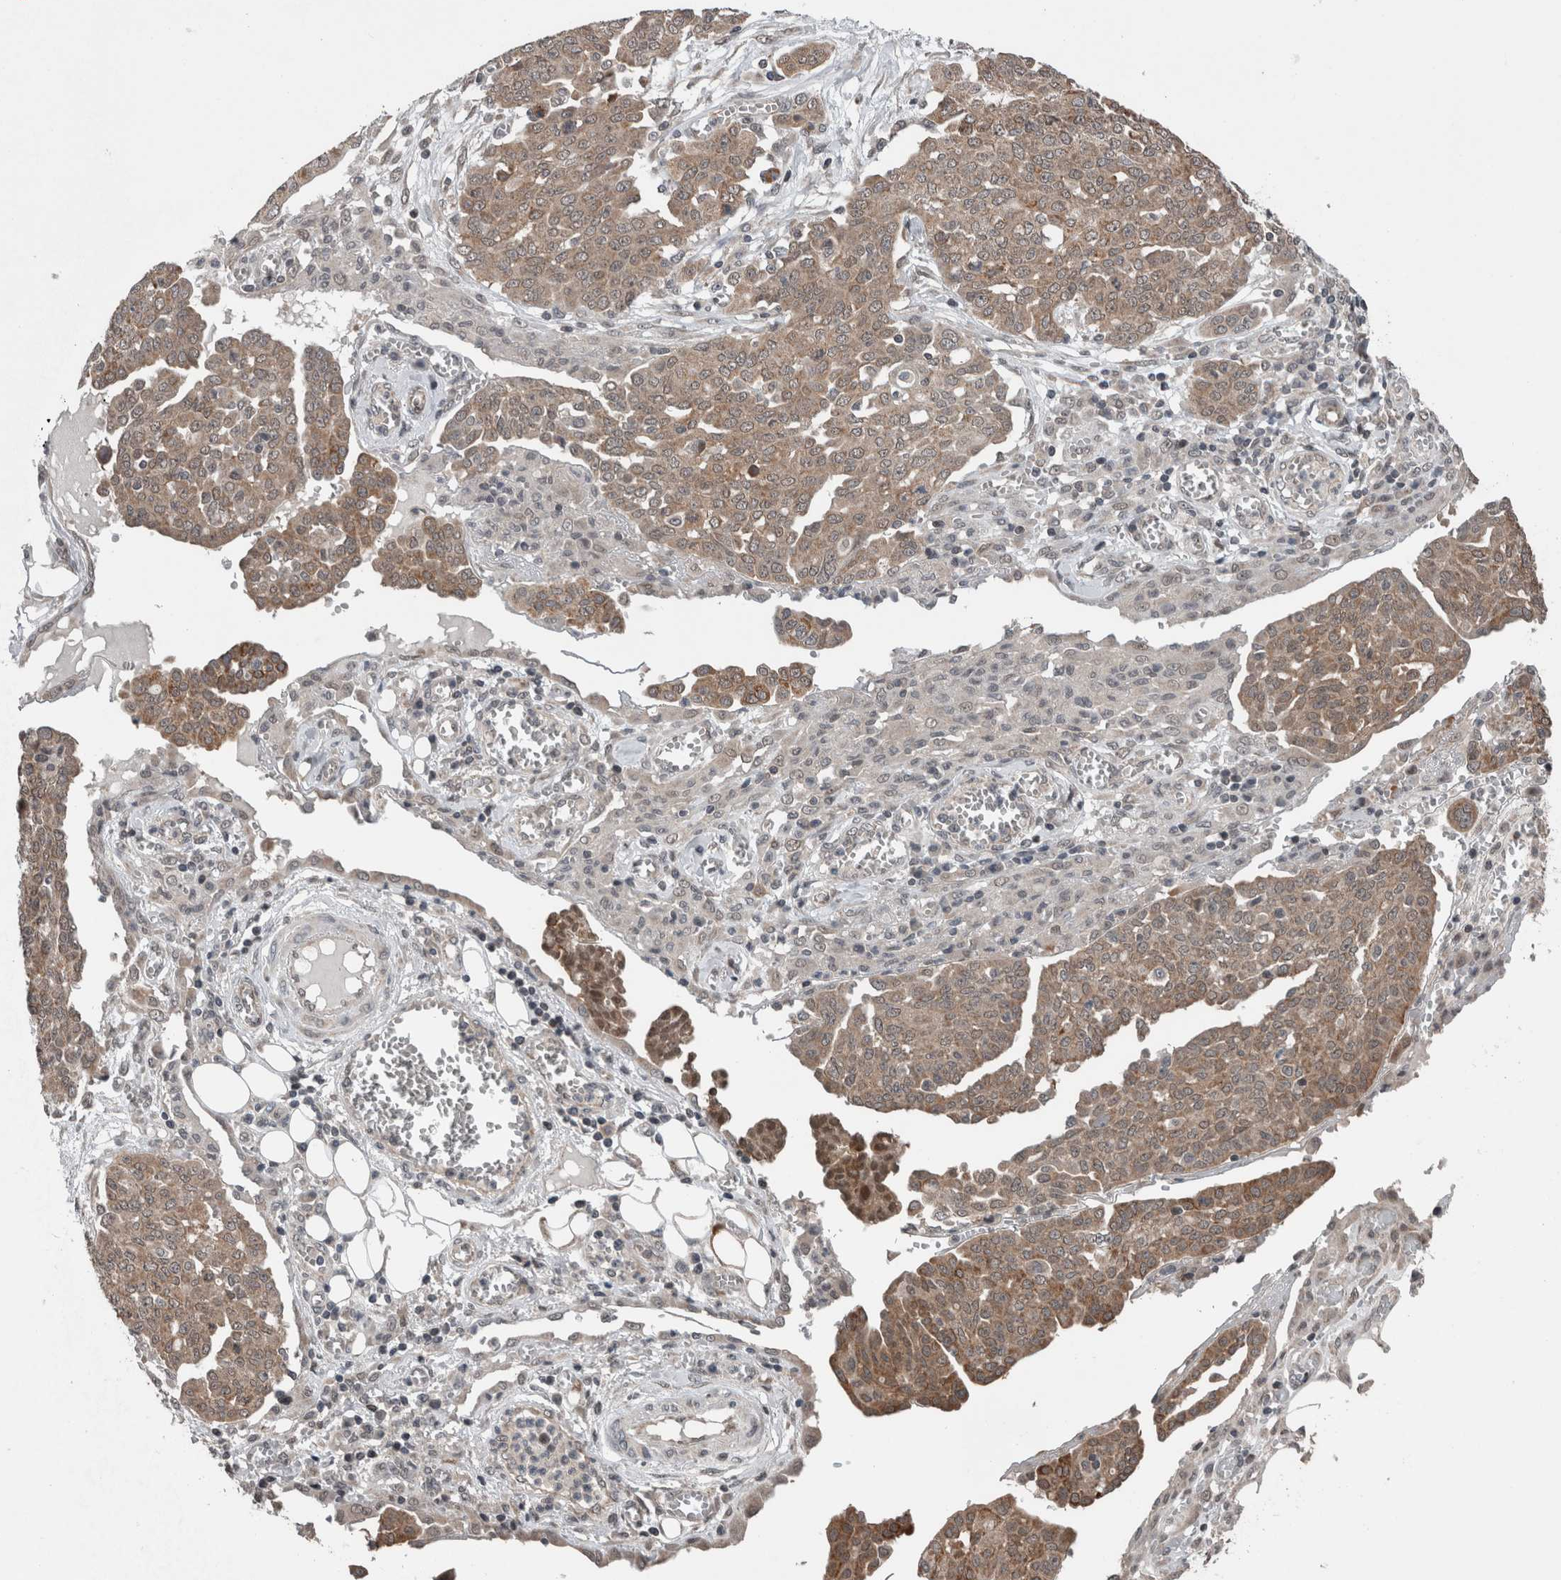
{"staining": {"intensity": "weak", "quantity": ">75%", "location": "cytoplasmic/membranous"}, "tissue": "ovarian cancer", "cell_type": "Tumor cells", "image_type": "cancer", "snomed": [{"axis": "morphology", "description": "Cystadenocarcinoma, serous, NOS"}, {"axis": "topography", "description": "Soft tissue"}, {"axis": "topography", "description": "Ovary"}], "caption": "Human ovarian cancer (serous cystadenocarcinoma) stained with a protein marker shows weak staining in tumor cells.", "gene": "ENY2", "patient": {"sex": "female", "age": 57}}